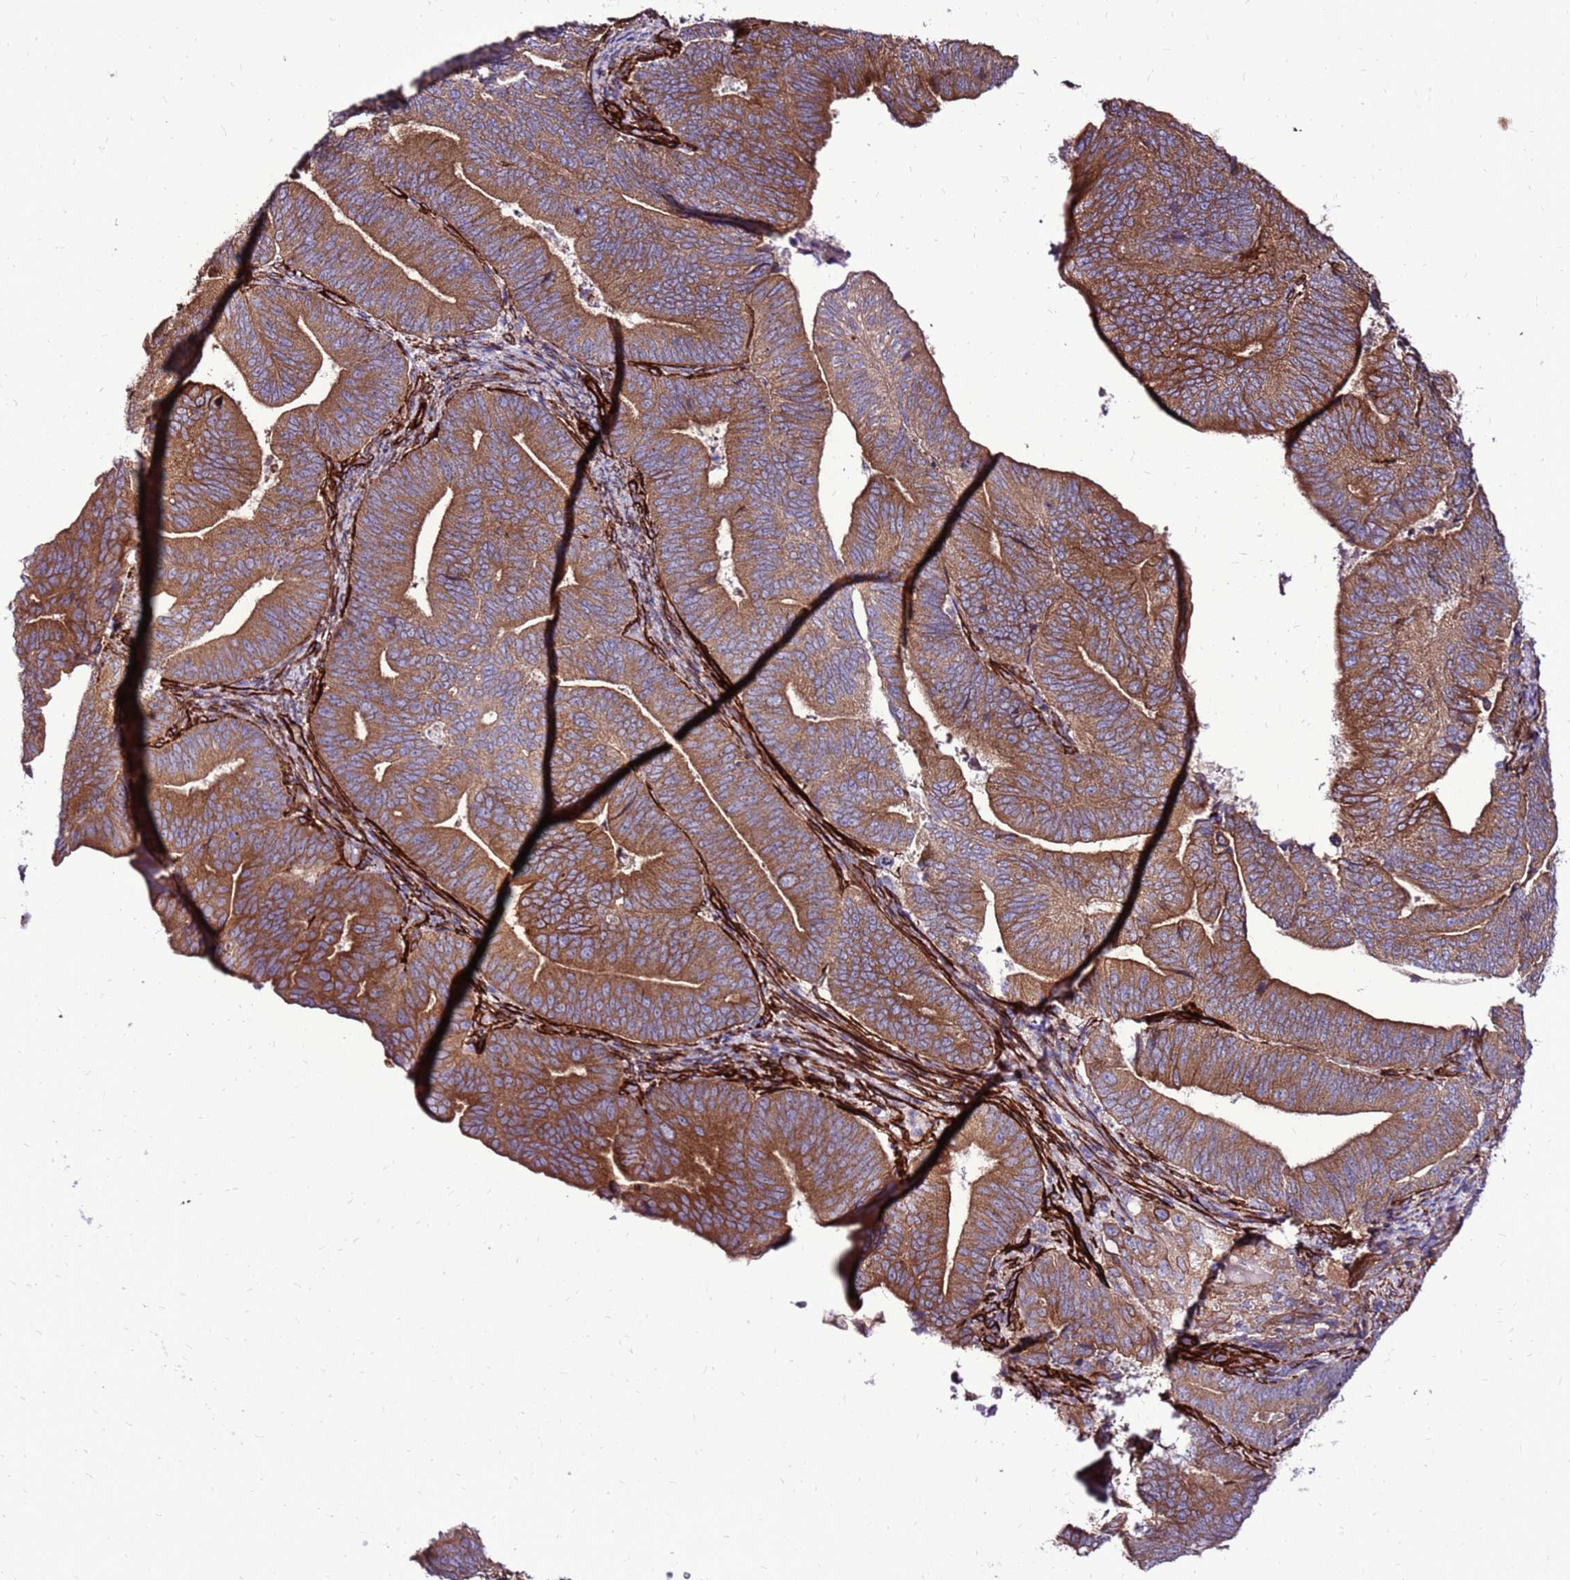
{"staining": {"intensity": "moderate", "quantity": ">75%", "location": "cytoplasmic/membranous"}, "tissue": "endometrial cancer", "cell_type": "Tumor cells", "image_type": "cancer", "snomed": [{"axis": "morphology", "description": "Adenocarcinoma, NOS"}, {"axis": "topography", "description": "Endometrium"}], "caption": "Immunohistochemistry staining of adenocarcinoma (endometrial), which reveals medium levels of moderate cytoplasmic/membranous staining in about >75% of tumor cells indicating moderate cytoplasmic/membranous protein expression. The staining was performed using DAB (brown) for protein detection and nuclei were counterstained in hematoxylin (blue).", "gene": "EI24", "patient": {"sex": "female", "age": 70}}